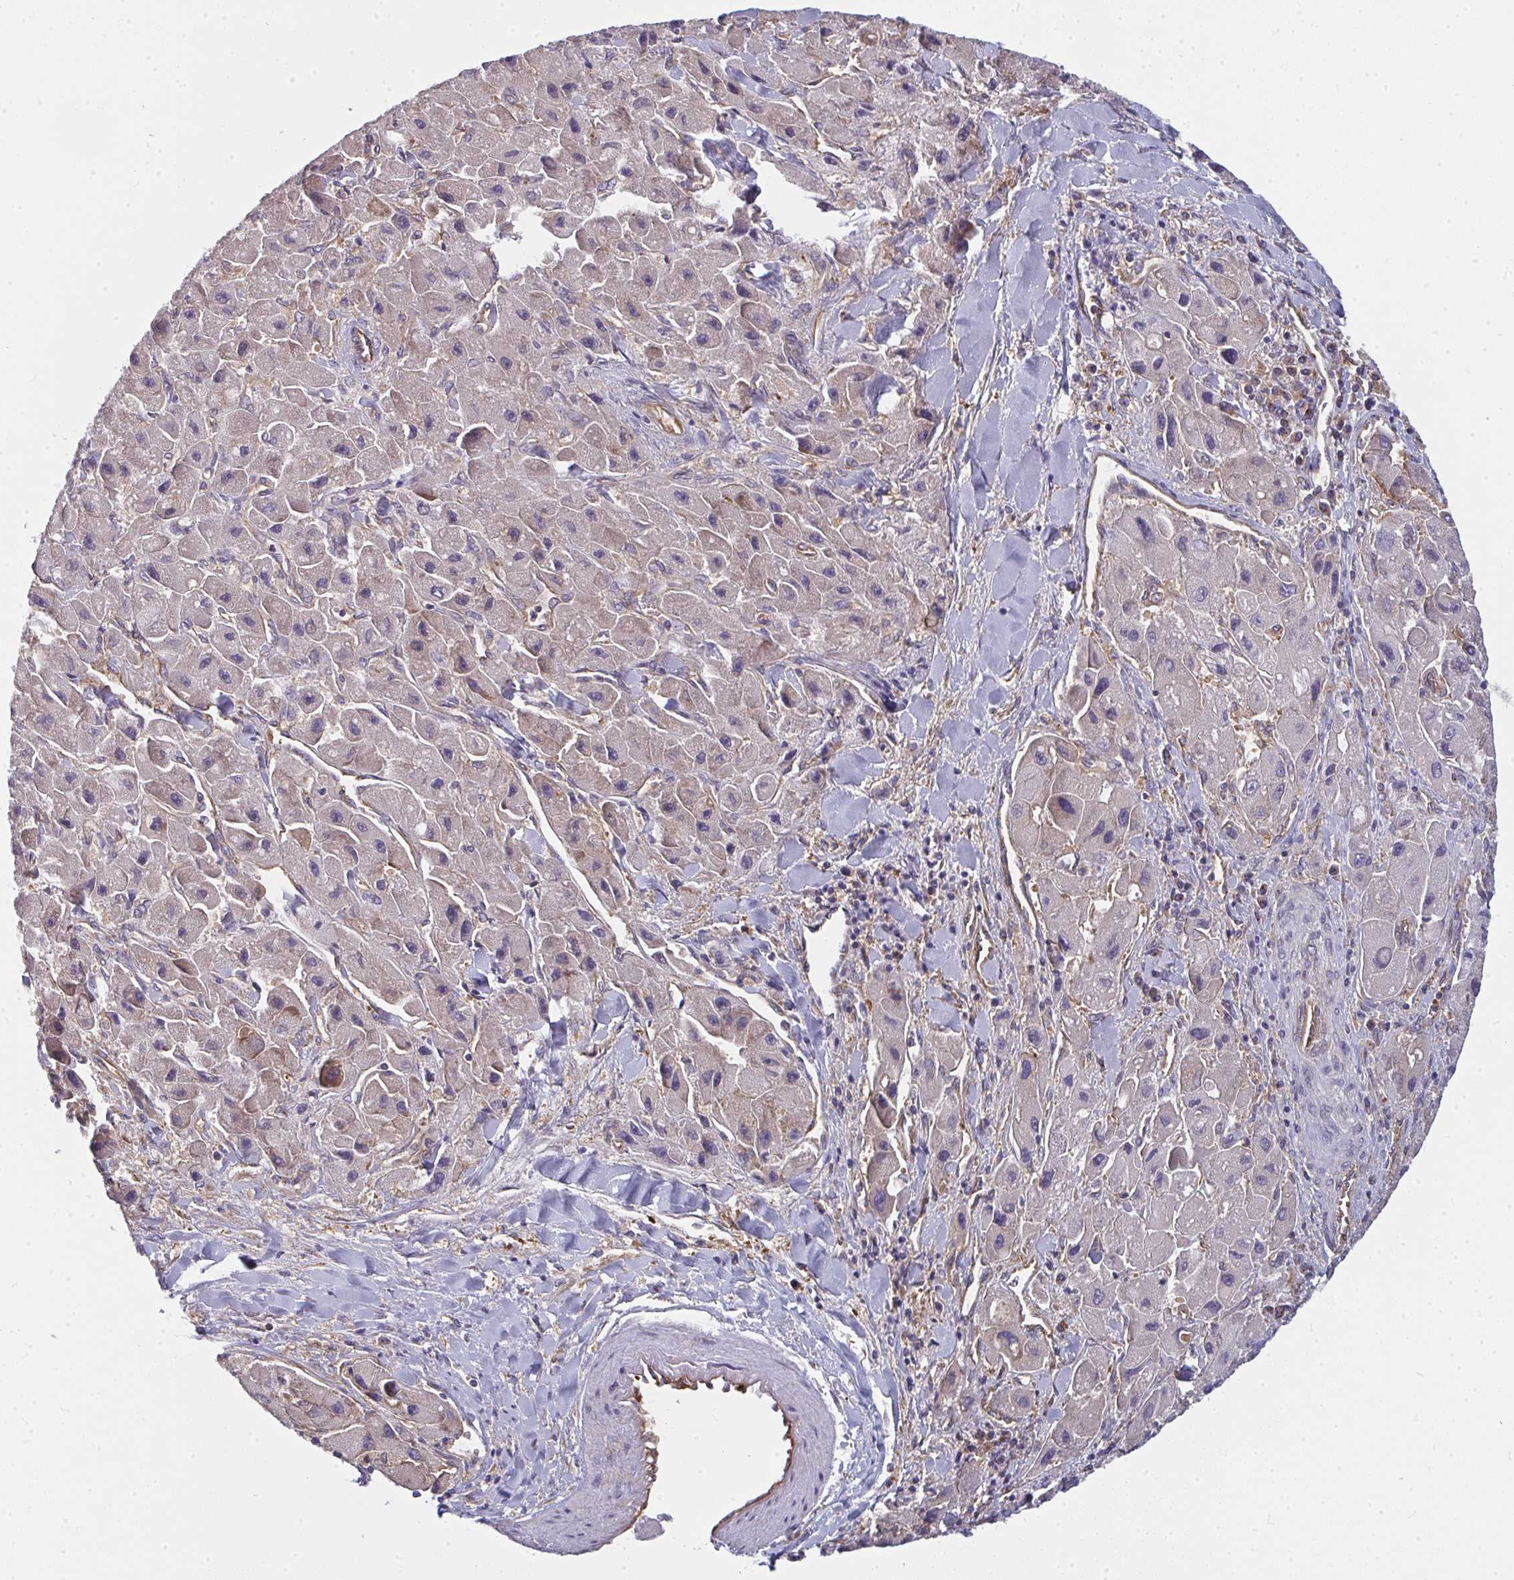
{"staining": {"intensity": "negative", "quantity": "none", "location": "none"}, "tissue": "liver cancer", "cell_type": "Tumor cells", "image_type": "cancer", "snomed": [{"axis": "morphology", "description": "Carcinoma, Hepatocellular, NOS"}, {"axis": "topography", "description": "Liver"}], "caption": "Photomicrograph shows no significant protein staining in tumor cells of liver cancer.", "gene": "DYNC1I2", "patient": {"sex": "male", "age": 24}}